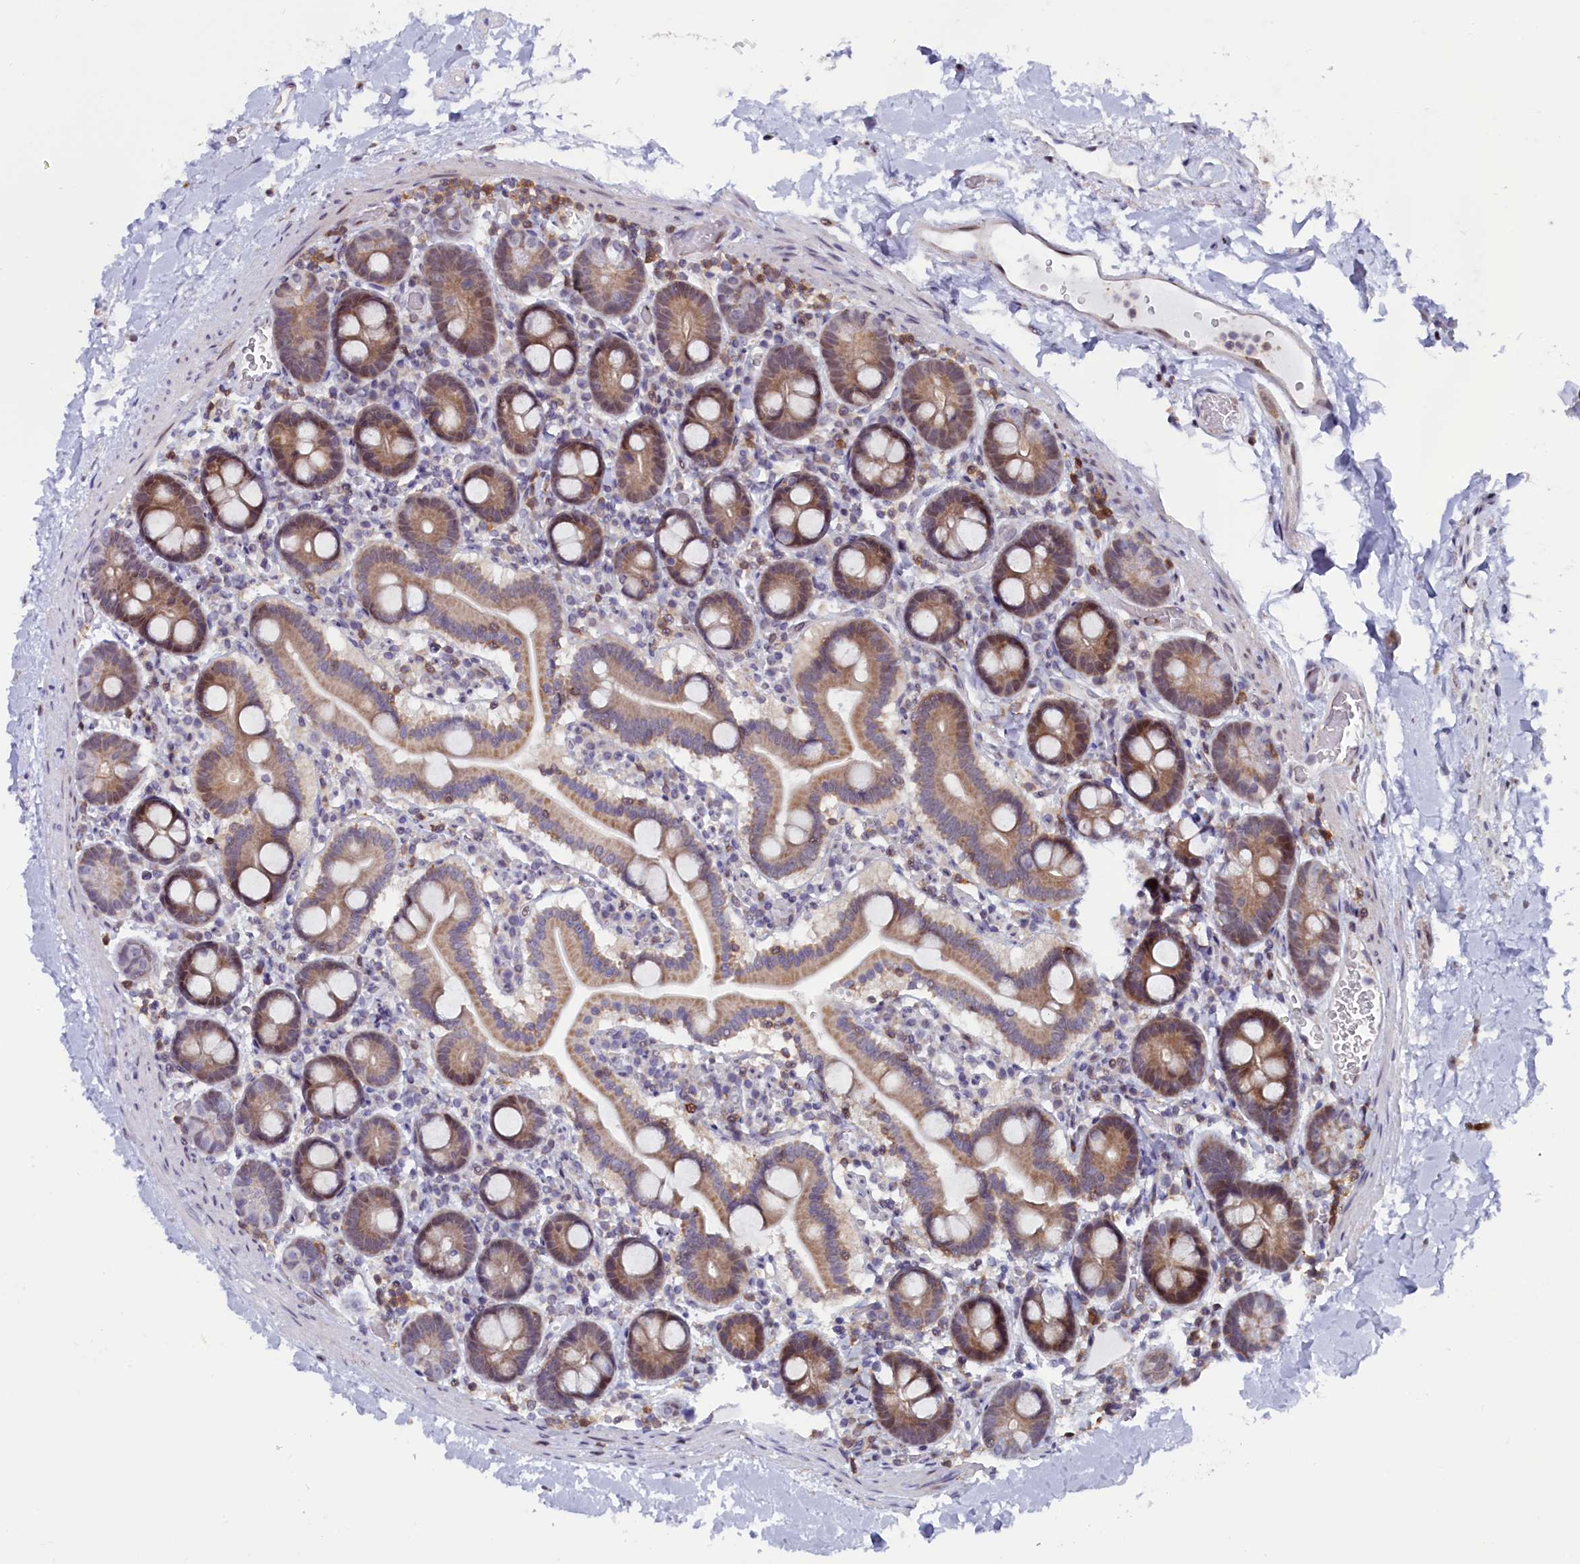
{"staining": {"intensity": "moderate", "quantity": ">75%", "location": "cytoplasmic/membranous"}, "tissue": "duodenum", "cell_type": "Glandular cells", "image_type": "normal", "snomed": [{"axis": "morphology", "description": "Normal tissue, NOS"}, {"axis": "topography", "description": "Duodenum"}], "caption": "DAB immunohistochemical staining of normal duodenum demonstrates moderate cytoplasmic/membranous protein staining in about >75% of glandular cells.", "gene": "CIAPIN1", "patient": {"sex": "male", "age": 55}}